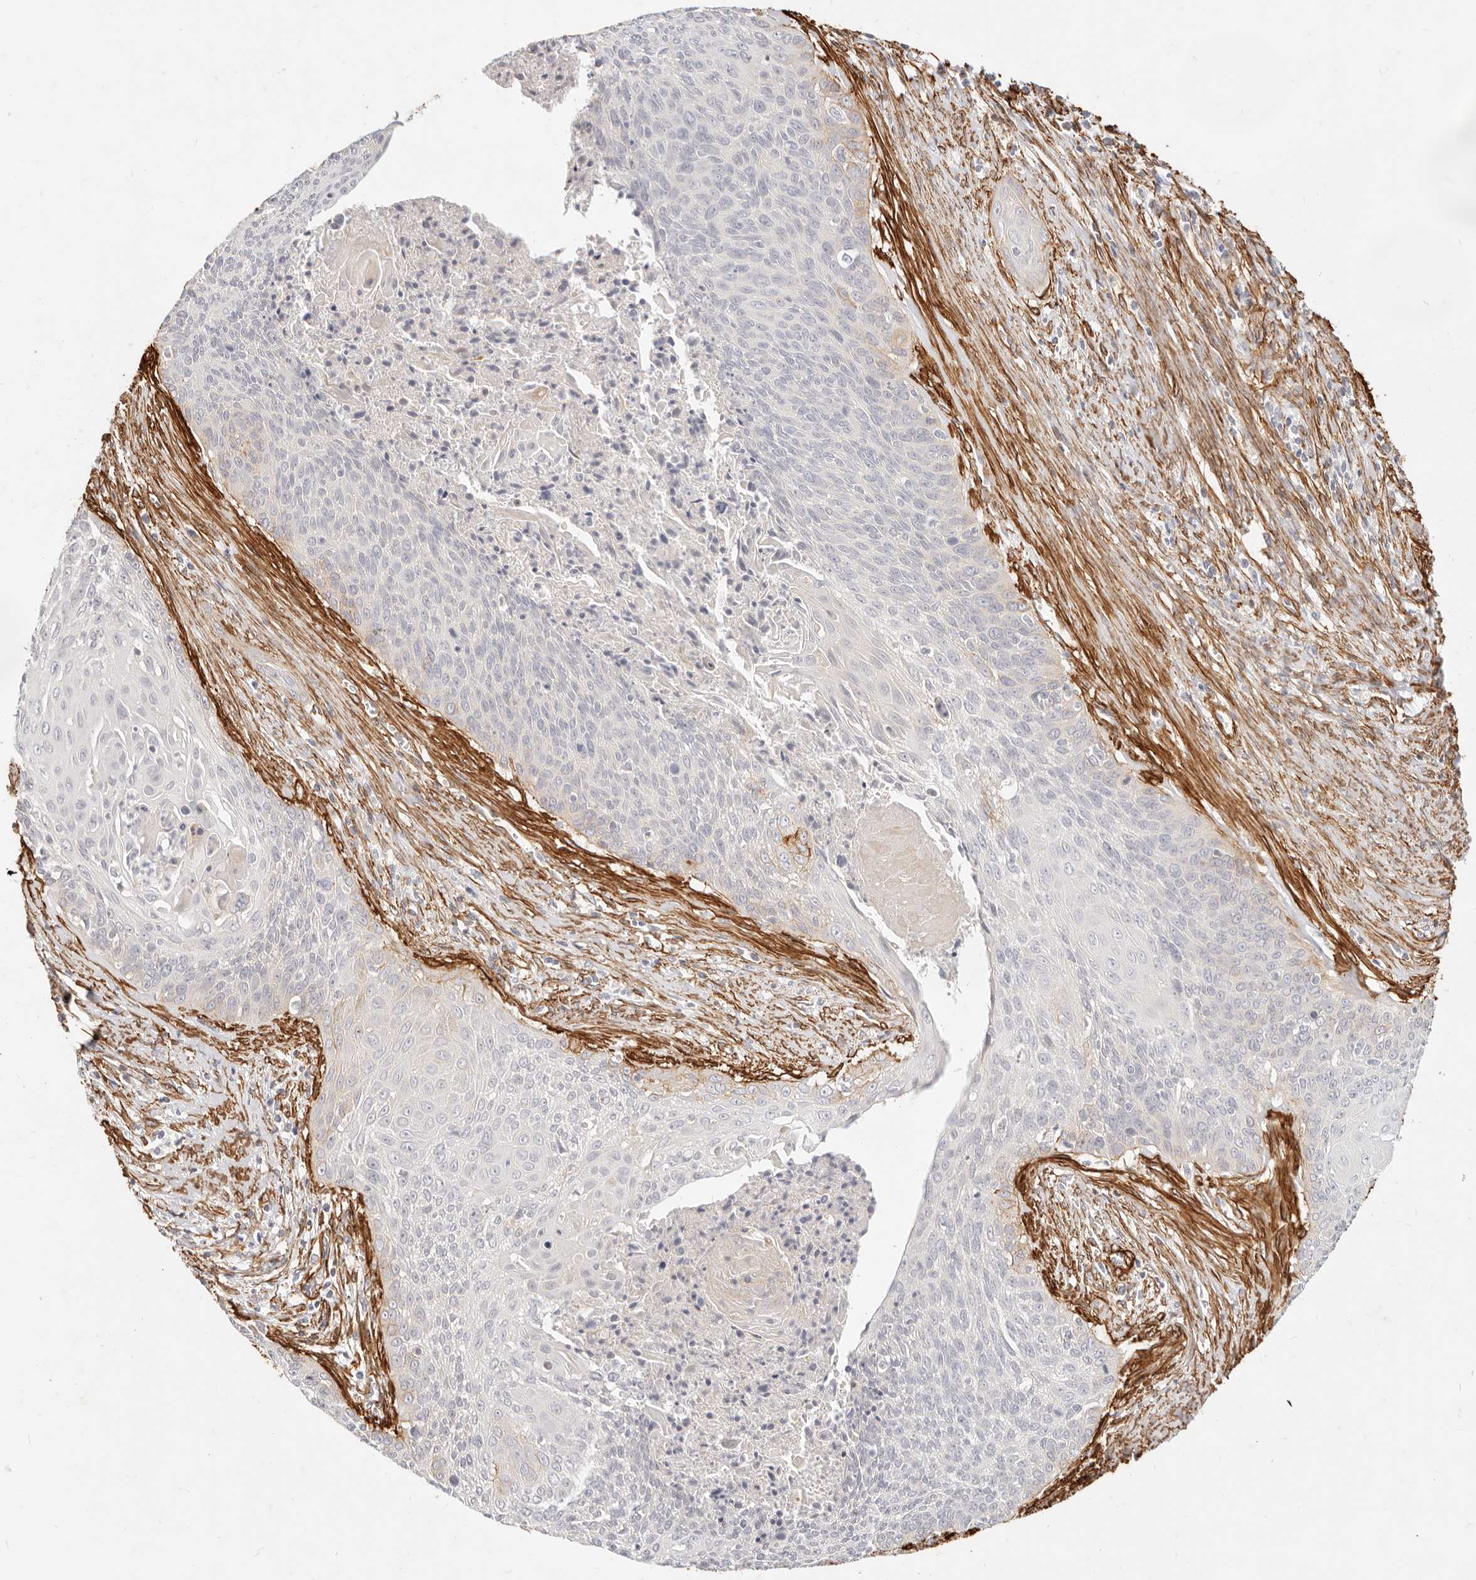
{"staining": {"intensity": "negative", "quantity": "none", "location": "none"}, "tissue": "cervical cancer", "cell_type": "Tumor cells", "image_type": "cancer", "snomed": [{"axis": "morphology", "description": "Squamous cell carcinoma, NOS"}, {"axis": "topography", "description": "Cervix"}], "caption": "Tumor cells are negative for brown protein staining in cervical cancer (squamous cell carcinoma).", "gene": "TMTC2", "patient": {"sex": "female", "age": 55}}